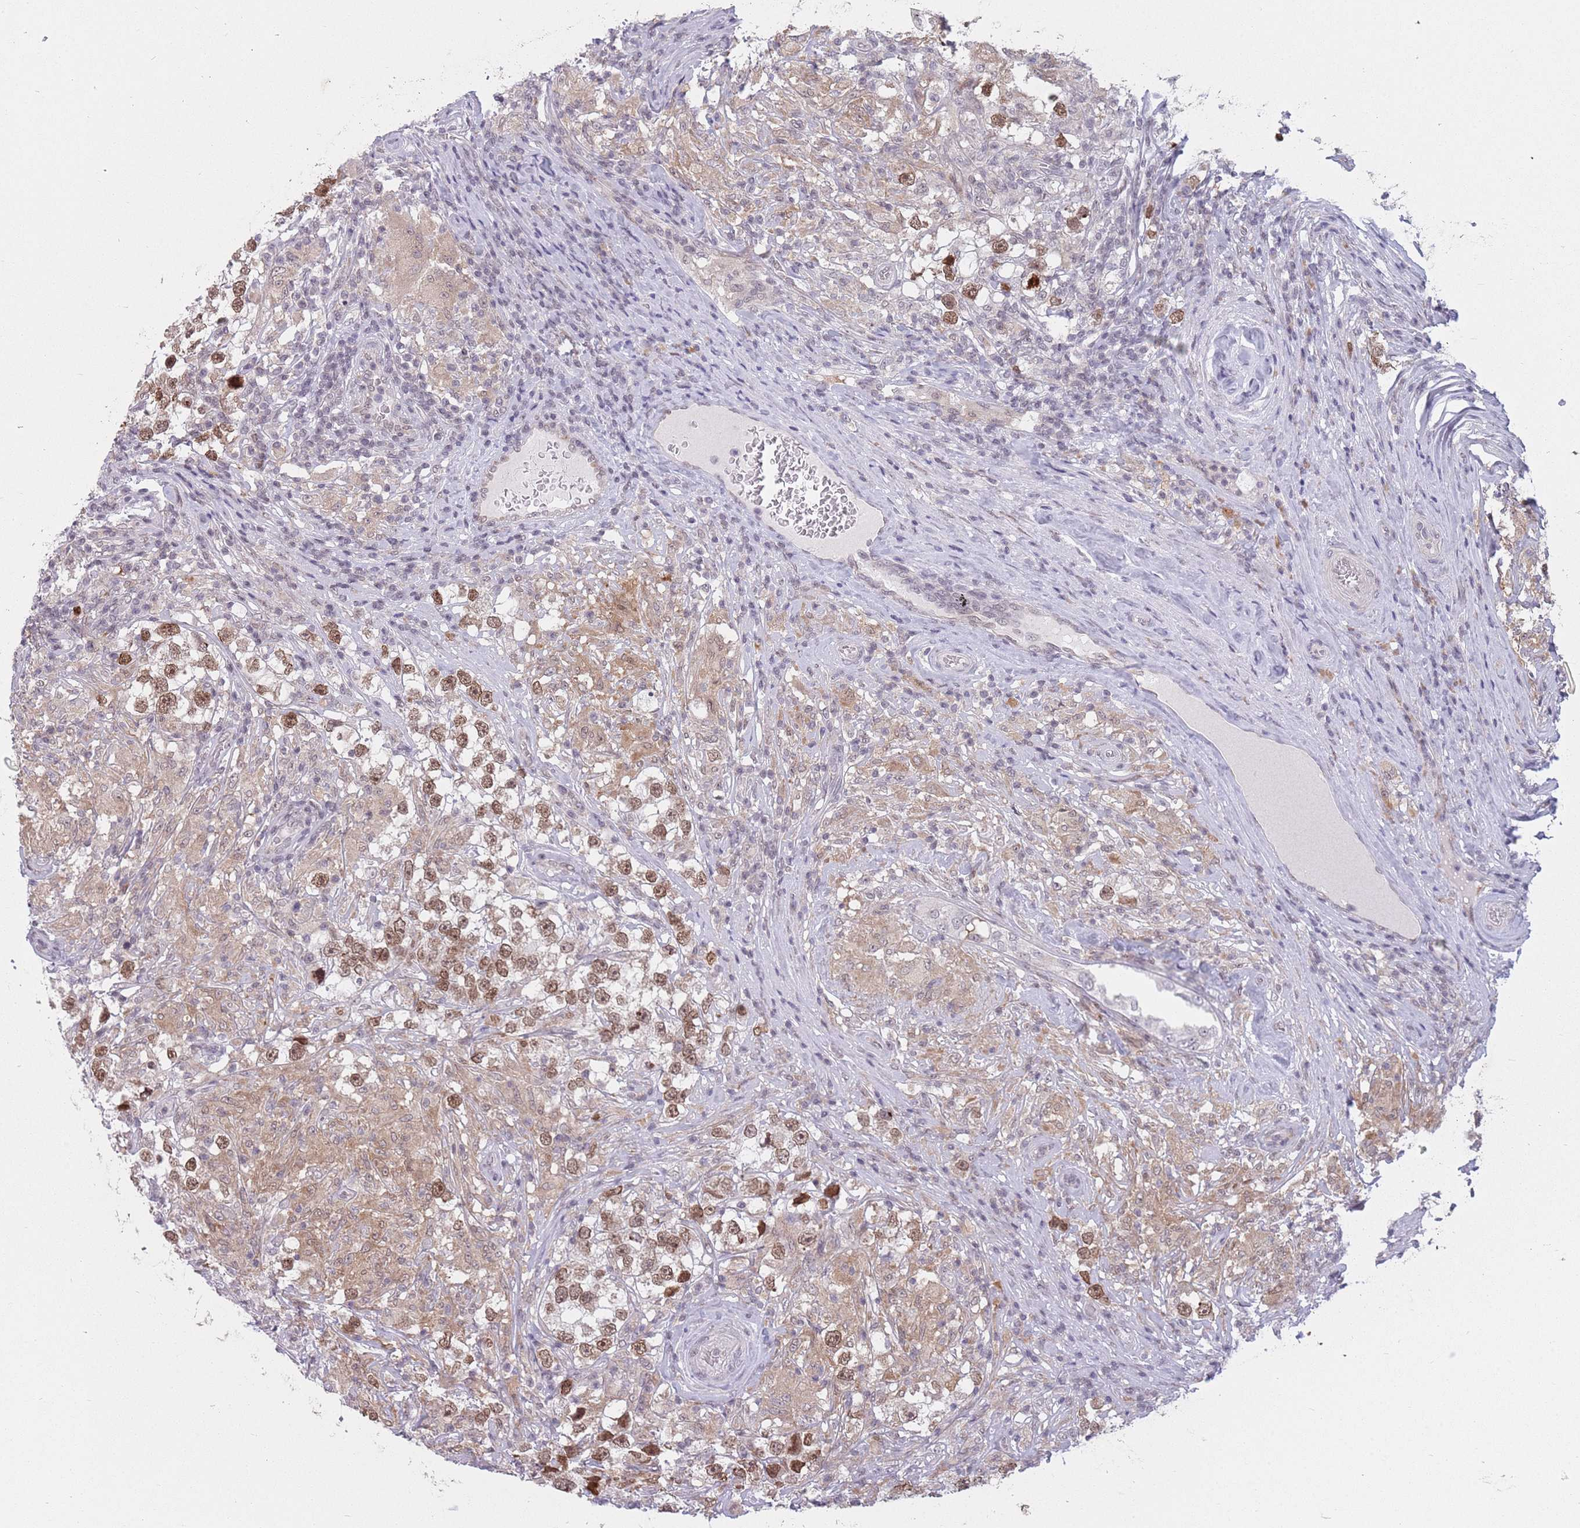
{"staining": {"intensity": "moderate", "quantity": ">75%", "location": "nuclear"}, "tissue": "testis cancer", "cell_type": "Tumor cells", "image_type": "cancer", "snomed": [{"axis": "morphology", "description": "Seminoma, NOS"}, {"axis": "topography", "description": "Testis"}], "caption": "DAB immunohistochemical staining of human testis cancer (seminoma) demonstrates moderate nuclear protein positivity in approximately >75% of tumor cells.", "gene": "ZNF574", "patient": {"sex": "male", "age": 46}}